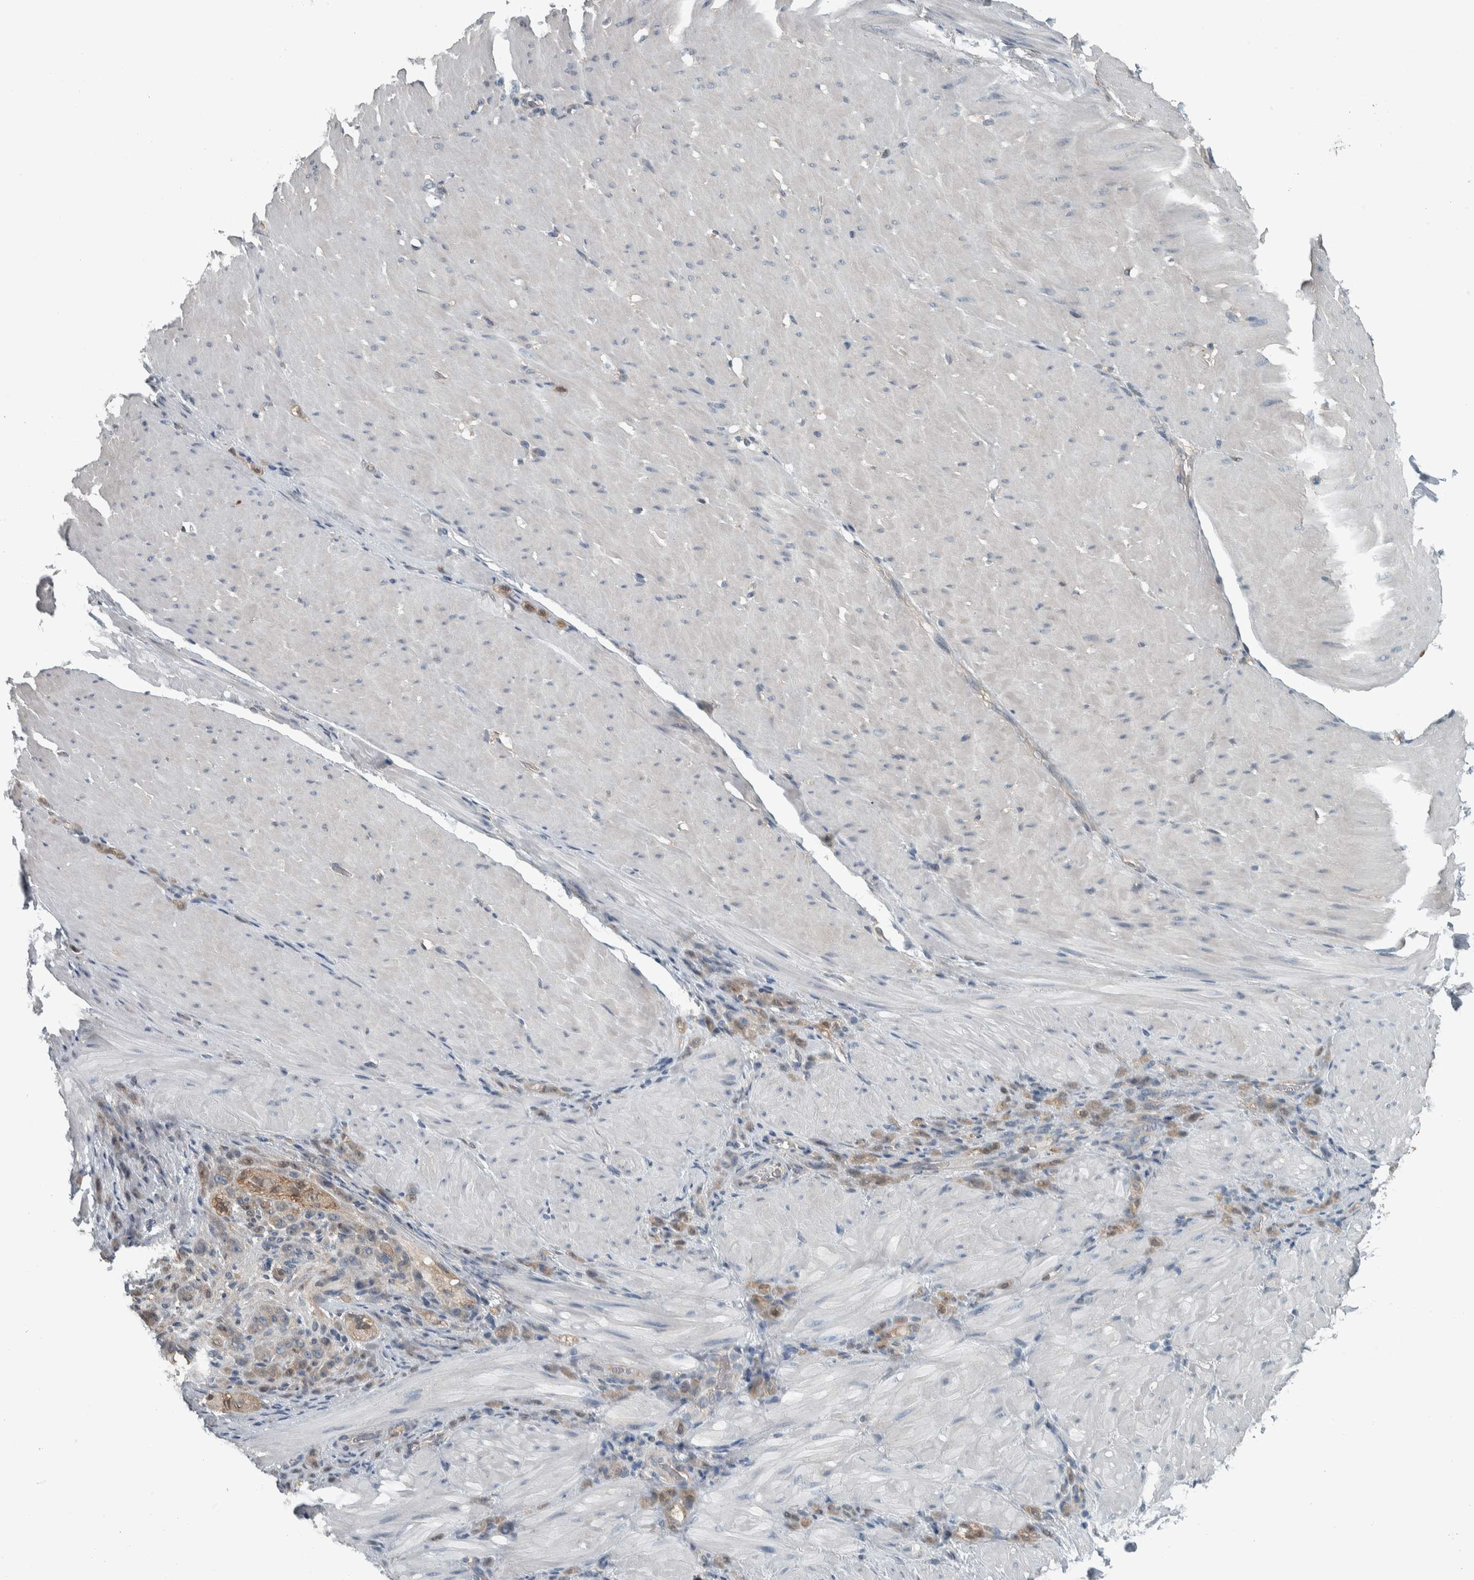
{"staining": {"intensity": "weak", "quantity": ">75%", "location": "cytoplasmic/membranous"}, "tissue": "stomach cancer", "cell_type": "Tumor cells", "image_type": "cancer", "snomed": [{"axis": "morphology", "description": "Normal tissue, NOS"}, {"axis": "morphology", "description": "Adenocarcinoma, NOS"}, {"axis": "topography", "description": "Stomach"}], "caption": "Stomach cancer (adenocarcinoma) stained with DAB (3,3'-diaminobenzidine) immunohistochemistry (IHC) reveals low levels of weak cytoplasmic/membranous expression in about >75% of tumor cells.", "gene": "ALAD", "patient": {"sex": "male", "age": 82}}